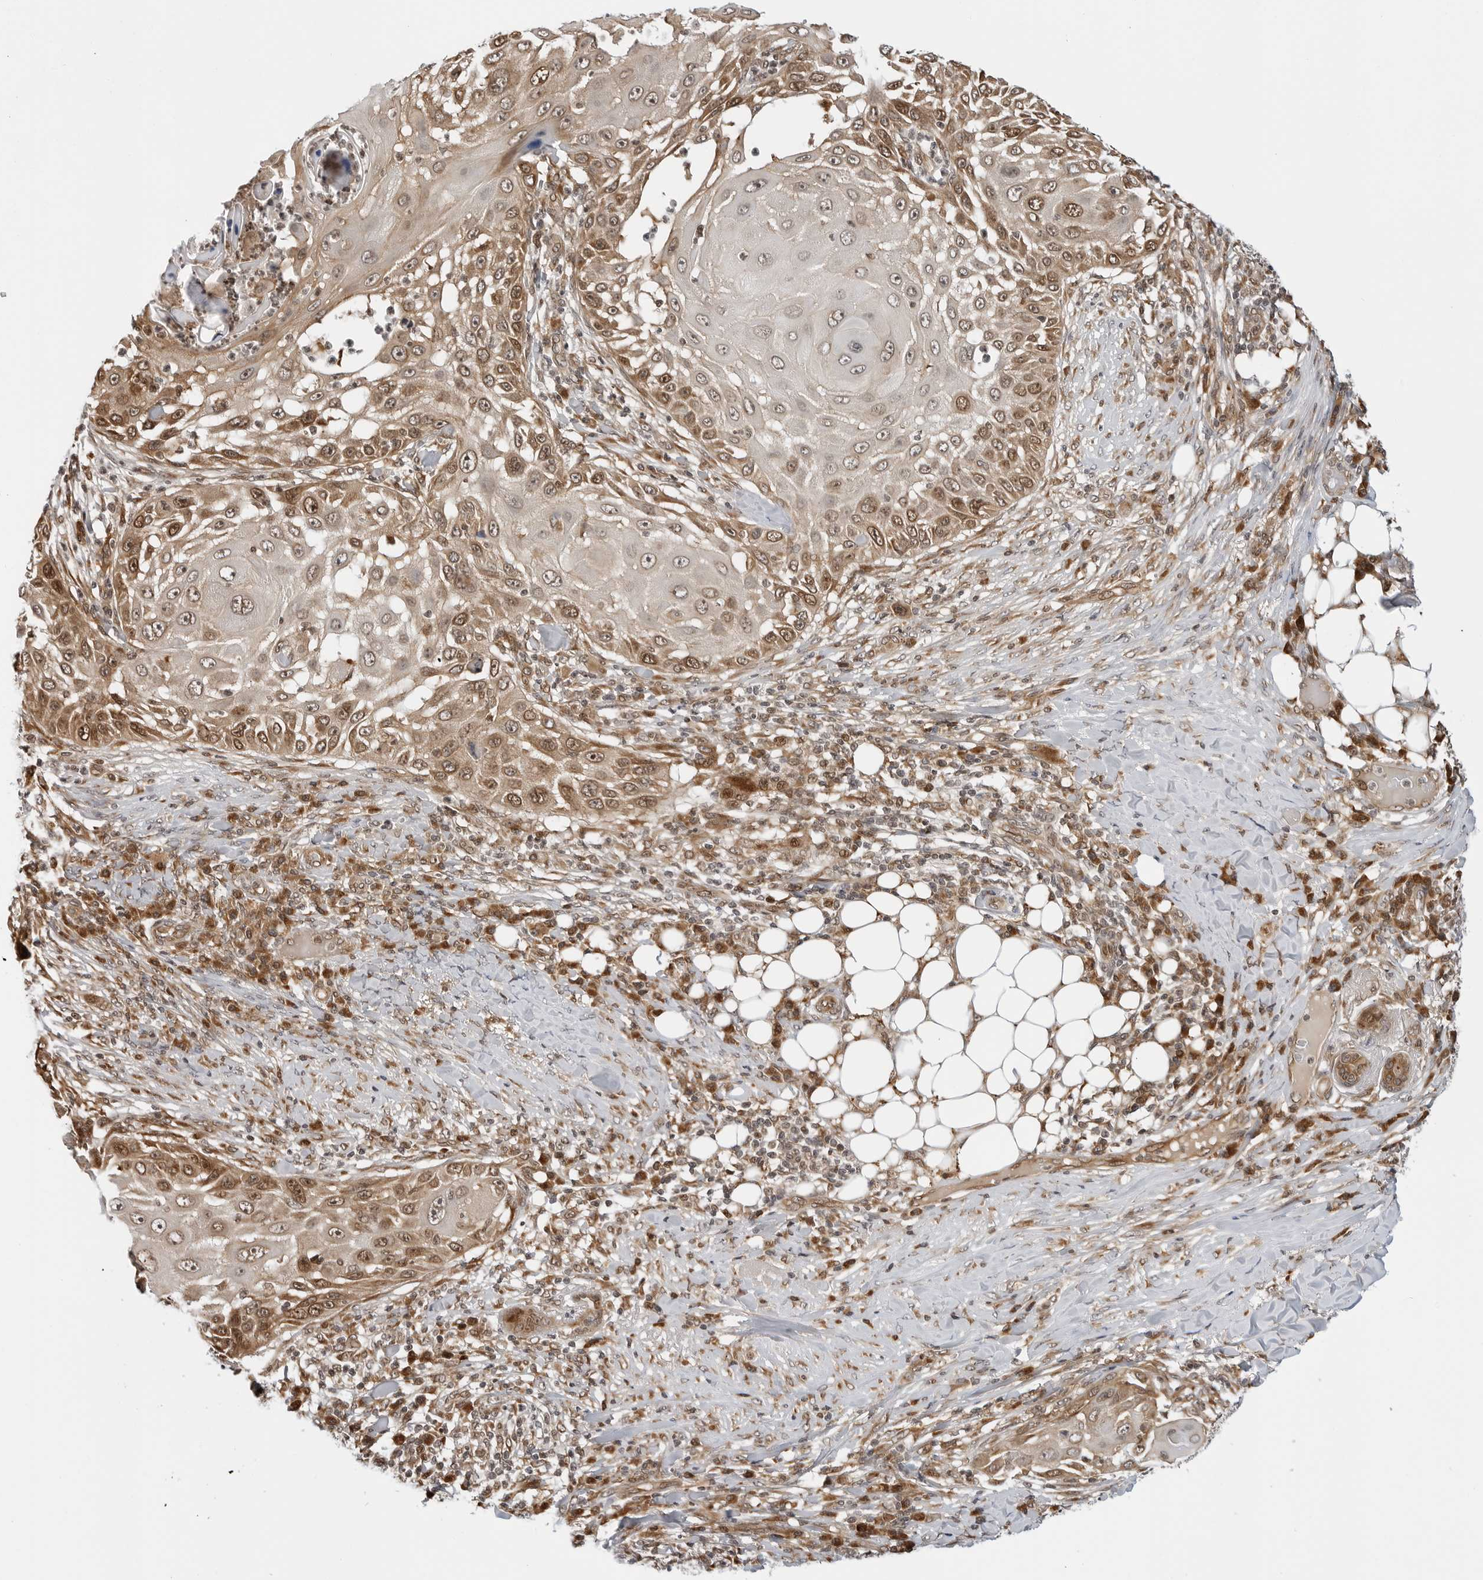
{"staining": {"intensity": "moderate", "quantity": ">75%", "location": "cytoplasmic/membranous,nuclear"}, "tissue": "skin cancer", "cell_type": "Tumor cells", "image_type": "cancer", "snomed": [{"axis": "morphology", "description": "Squamous cell carcinoma, NOS"}, {"axis": "topography", "description": "Skin"}], "caption": "Protein staining by immunohistochemistry demonstrates moderate cytoplasmic/membranous and nuclear expression in approximately >75% of tumor cells in skin cancer (squamous cell carcinoma).", "gene": "TIPRL", "patient": {"sex": "female", "age": 44}}